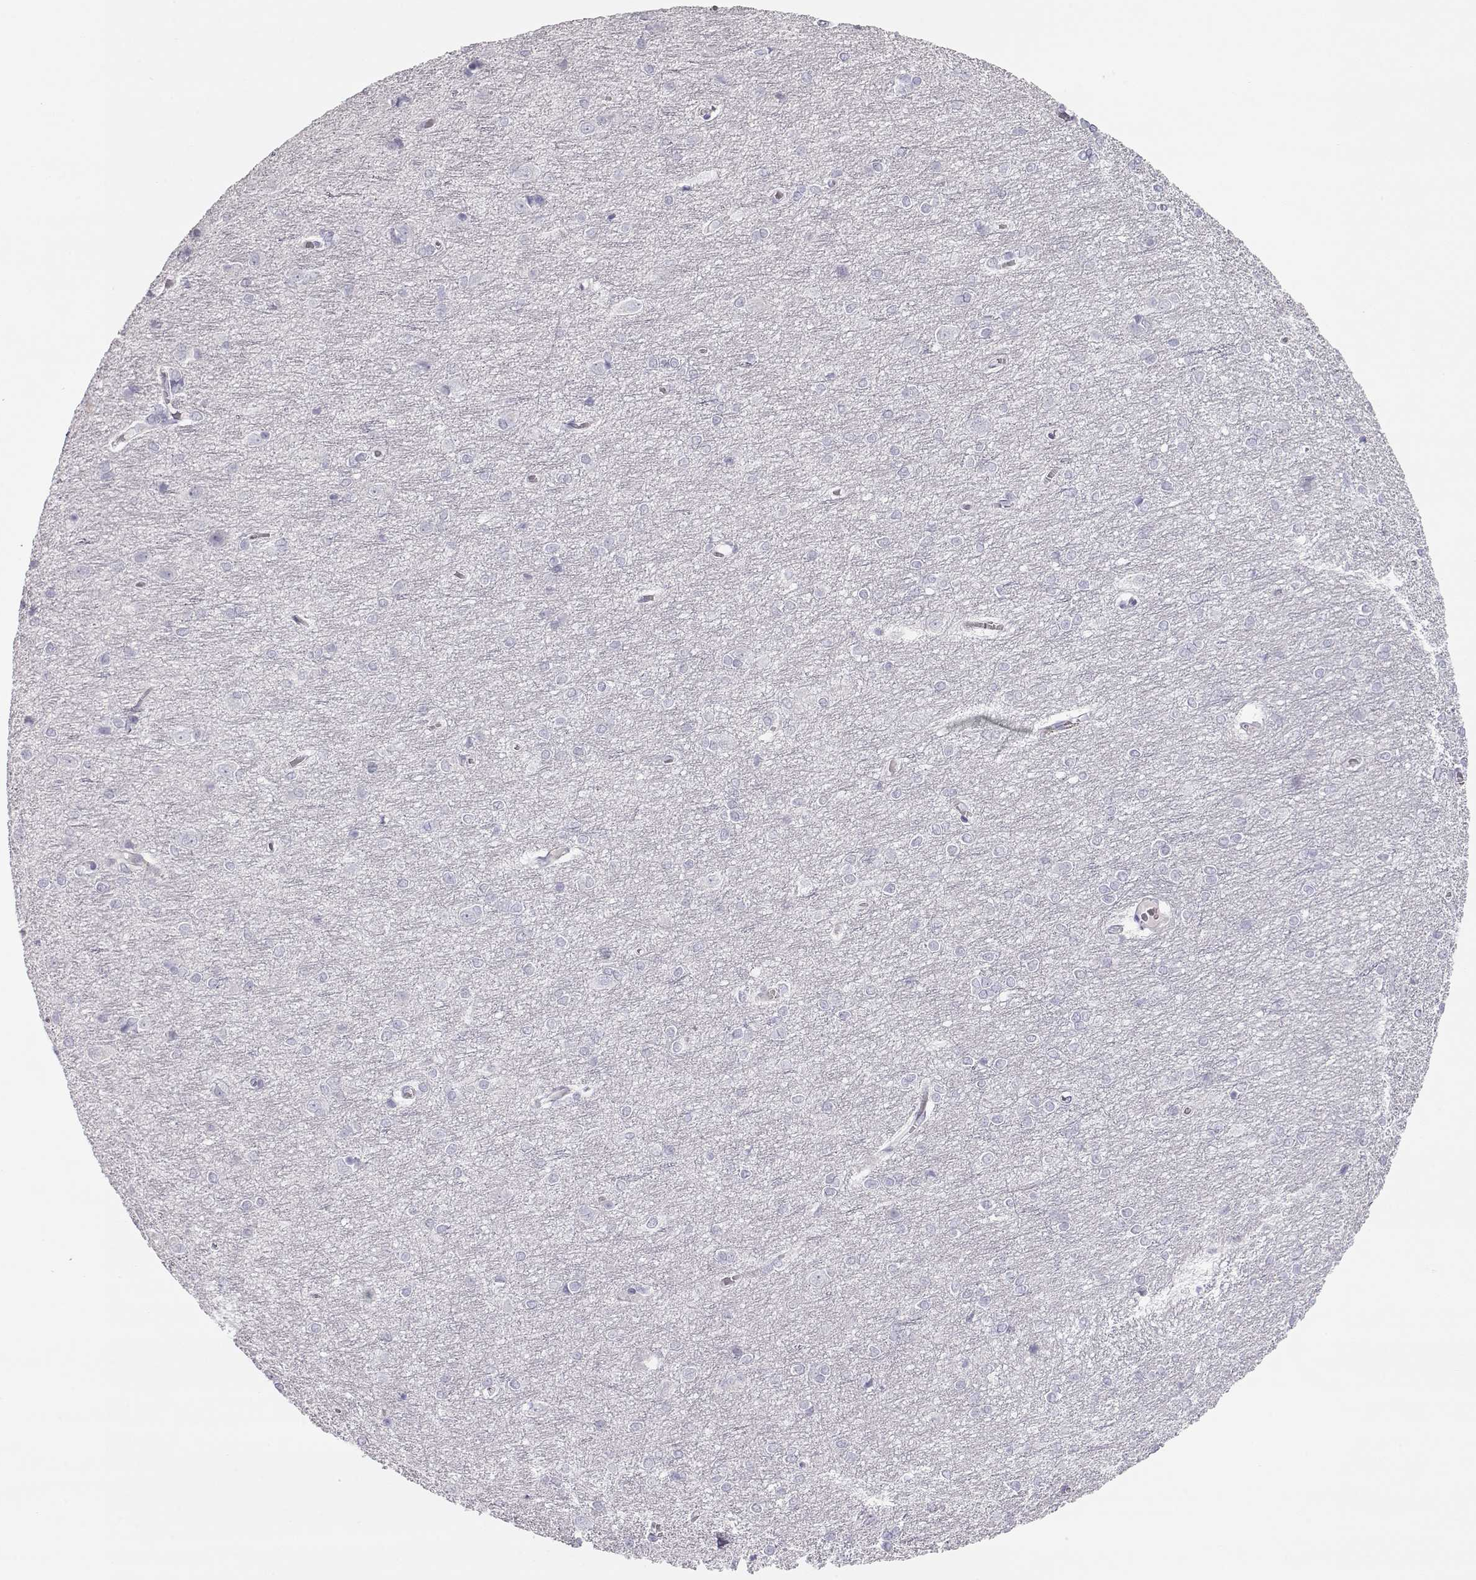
{"staining": {"intensity": "negative", "quantity": "none", "location": "none"}, "tissue": "cerebral cortex", "cell_type": "Endothelial cells", "image_type": "normal", "snomed": [{"axis": "morphology", "description": "Normal tissue, NOS"}, {"axis": "topography", "description": "Cerebral cortex"}], "caption": "Immunohistochemistry histopathology image of normal cerebral cortex: cerebral cortex stained with DAB (3,3'-diaminobenzidine) exhibits no significant protein expression in endothelial cells. (Brightfield microscopy of DAB immunohistochemistry at high magnification).", "gene": "MIP", "patient": {"sex": "male", "age": 37}}